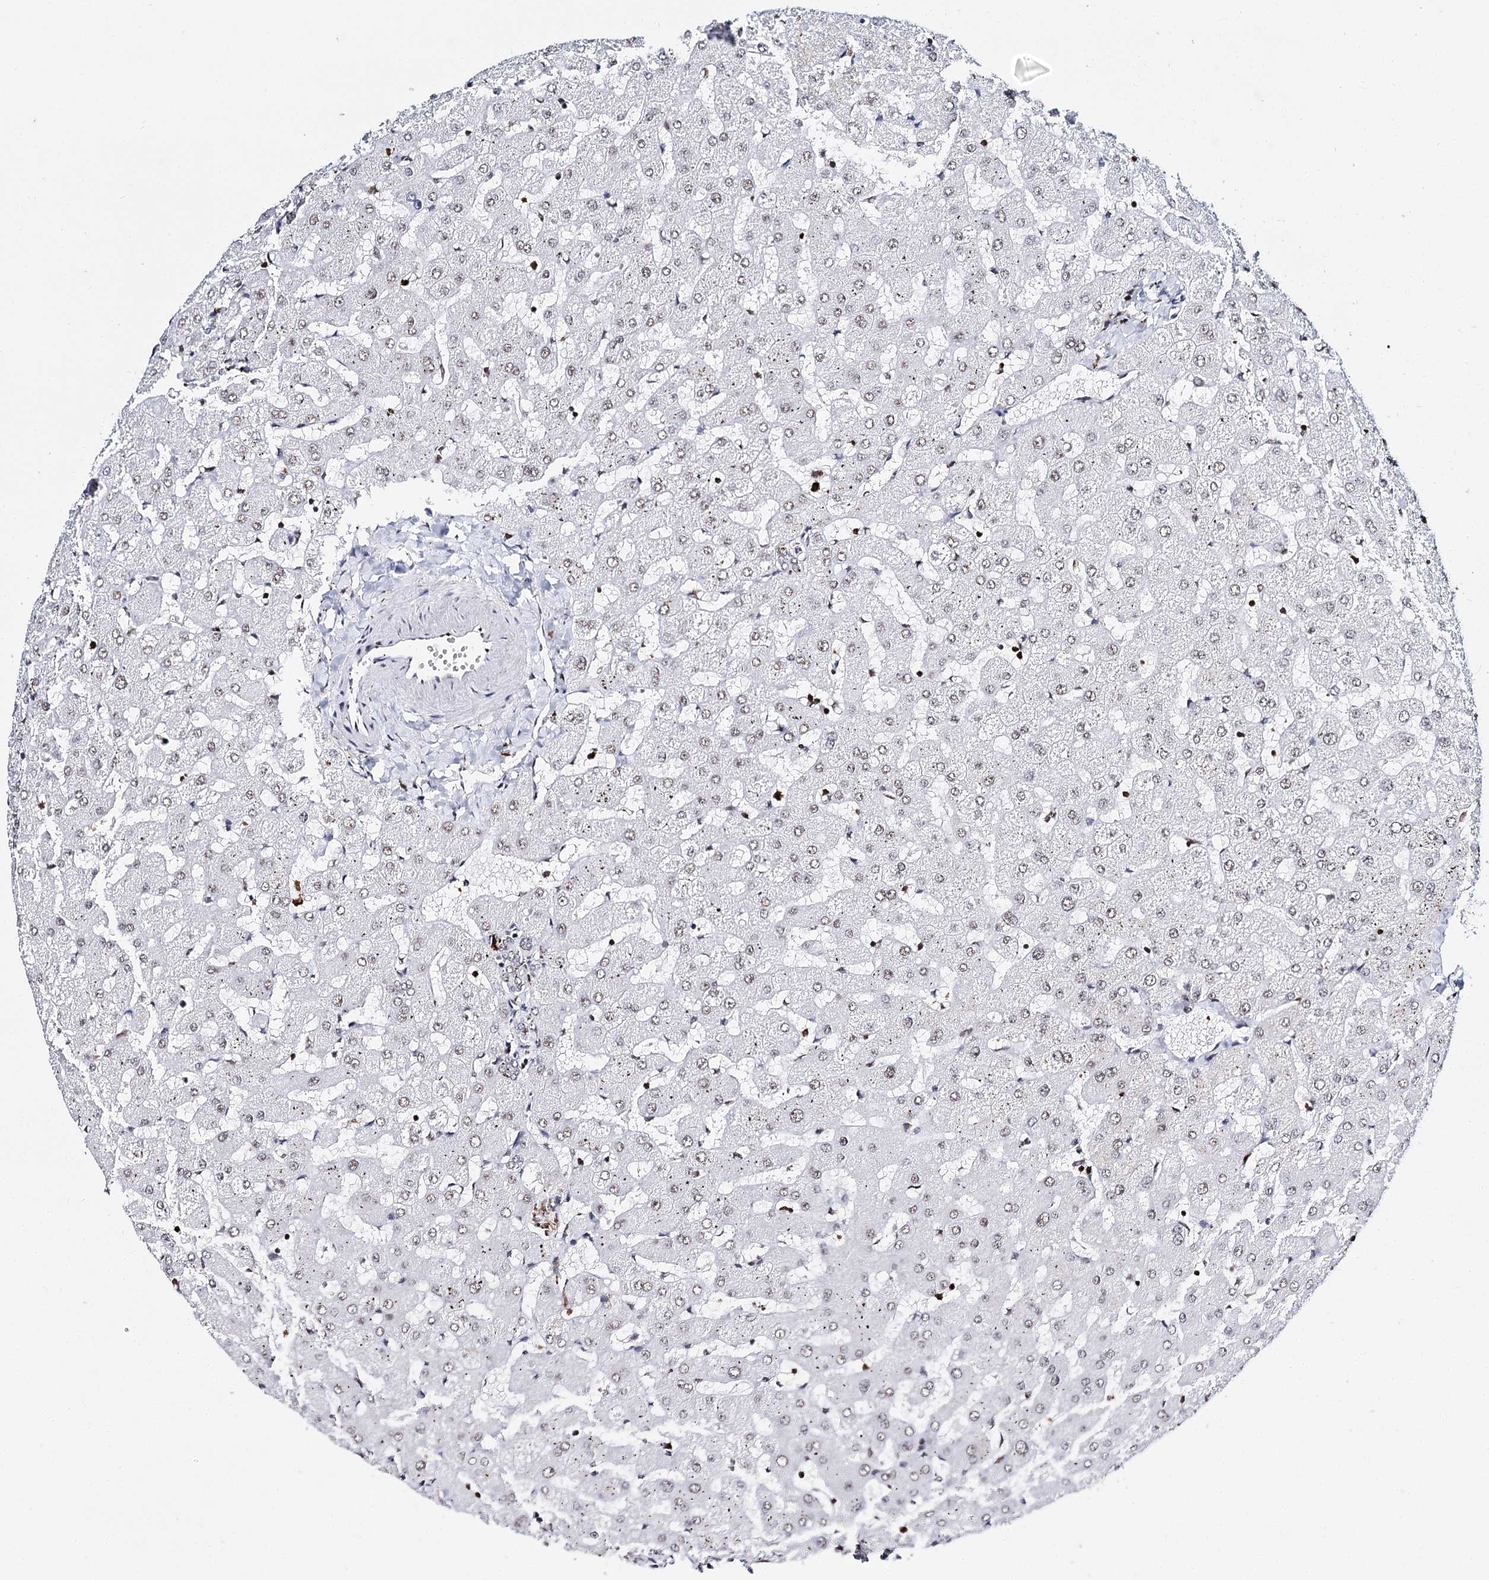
{"staining": {"intensity": "negative", "quantity": "none", "location": "none"}, "tissue": "liver", "cell_type": "Cholangiocytes", "image_type": "normal", "snomed": [{"axis": "morphology", "description": "Normal tissue, NOS"}, {"axis": "topography", "description": "Liver"}], "caption": "The image reveals no staining of cholangiocytes in unremarkable liver. Nuclei are stained in blue.", "gene": "BARD1", "patient": {"sex": "female", "age": 63}}